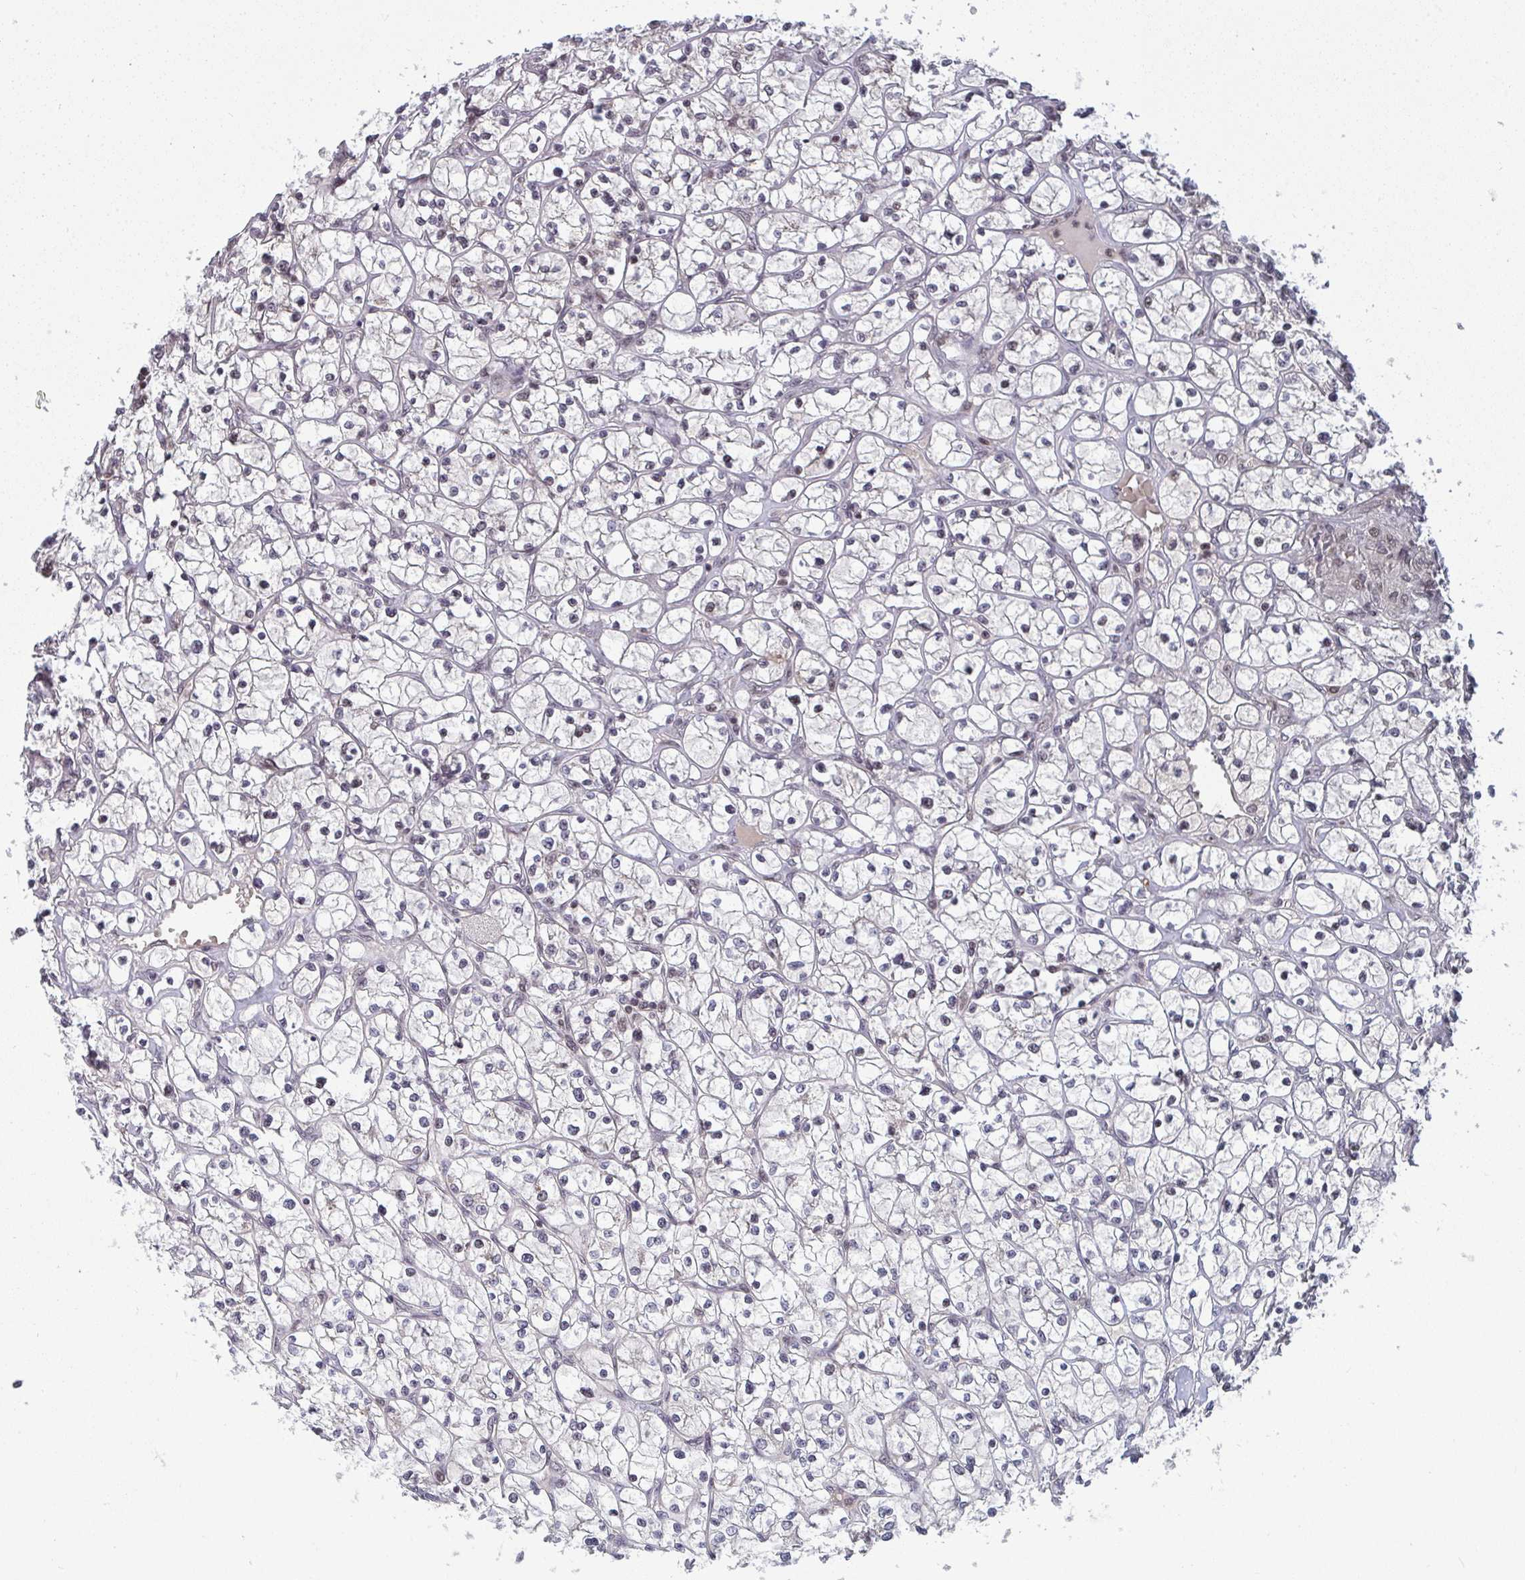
{"staining": {"intensity": "negative", "quantity": "none", "location": "none"}, "tissue": "renal cancer", "cell_type": "Tumor cells", "image_type": "cancer", "snomed": [{"axis": "morphology", "description": "Adenocarcinoma, NOS"}, {"axis": "topography", "description": "Kidney"}], "caption": "Photomicrograph shows no protein expression in tumor cells of adenocarcinoma (renal) tissue.", "gene": "ATF1", "patient": {"sex": "female", "age": 64}}